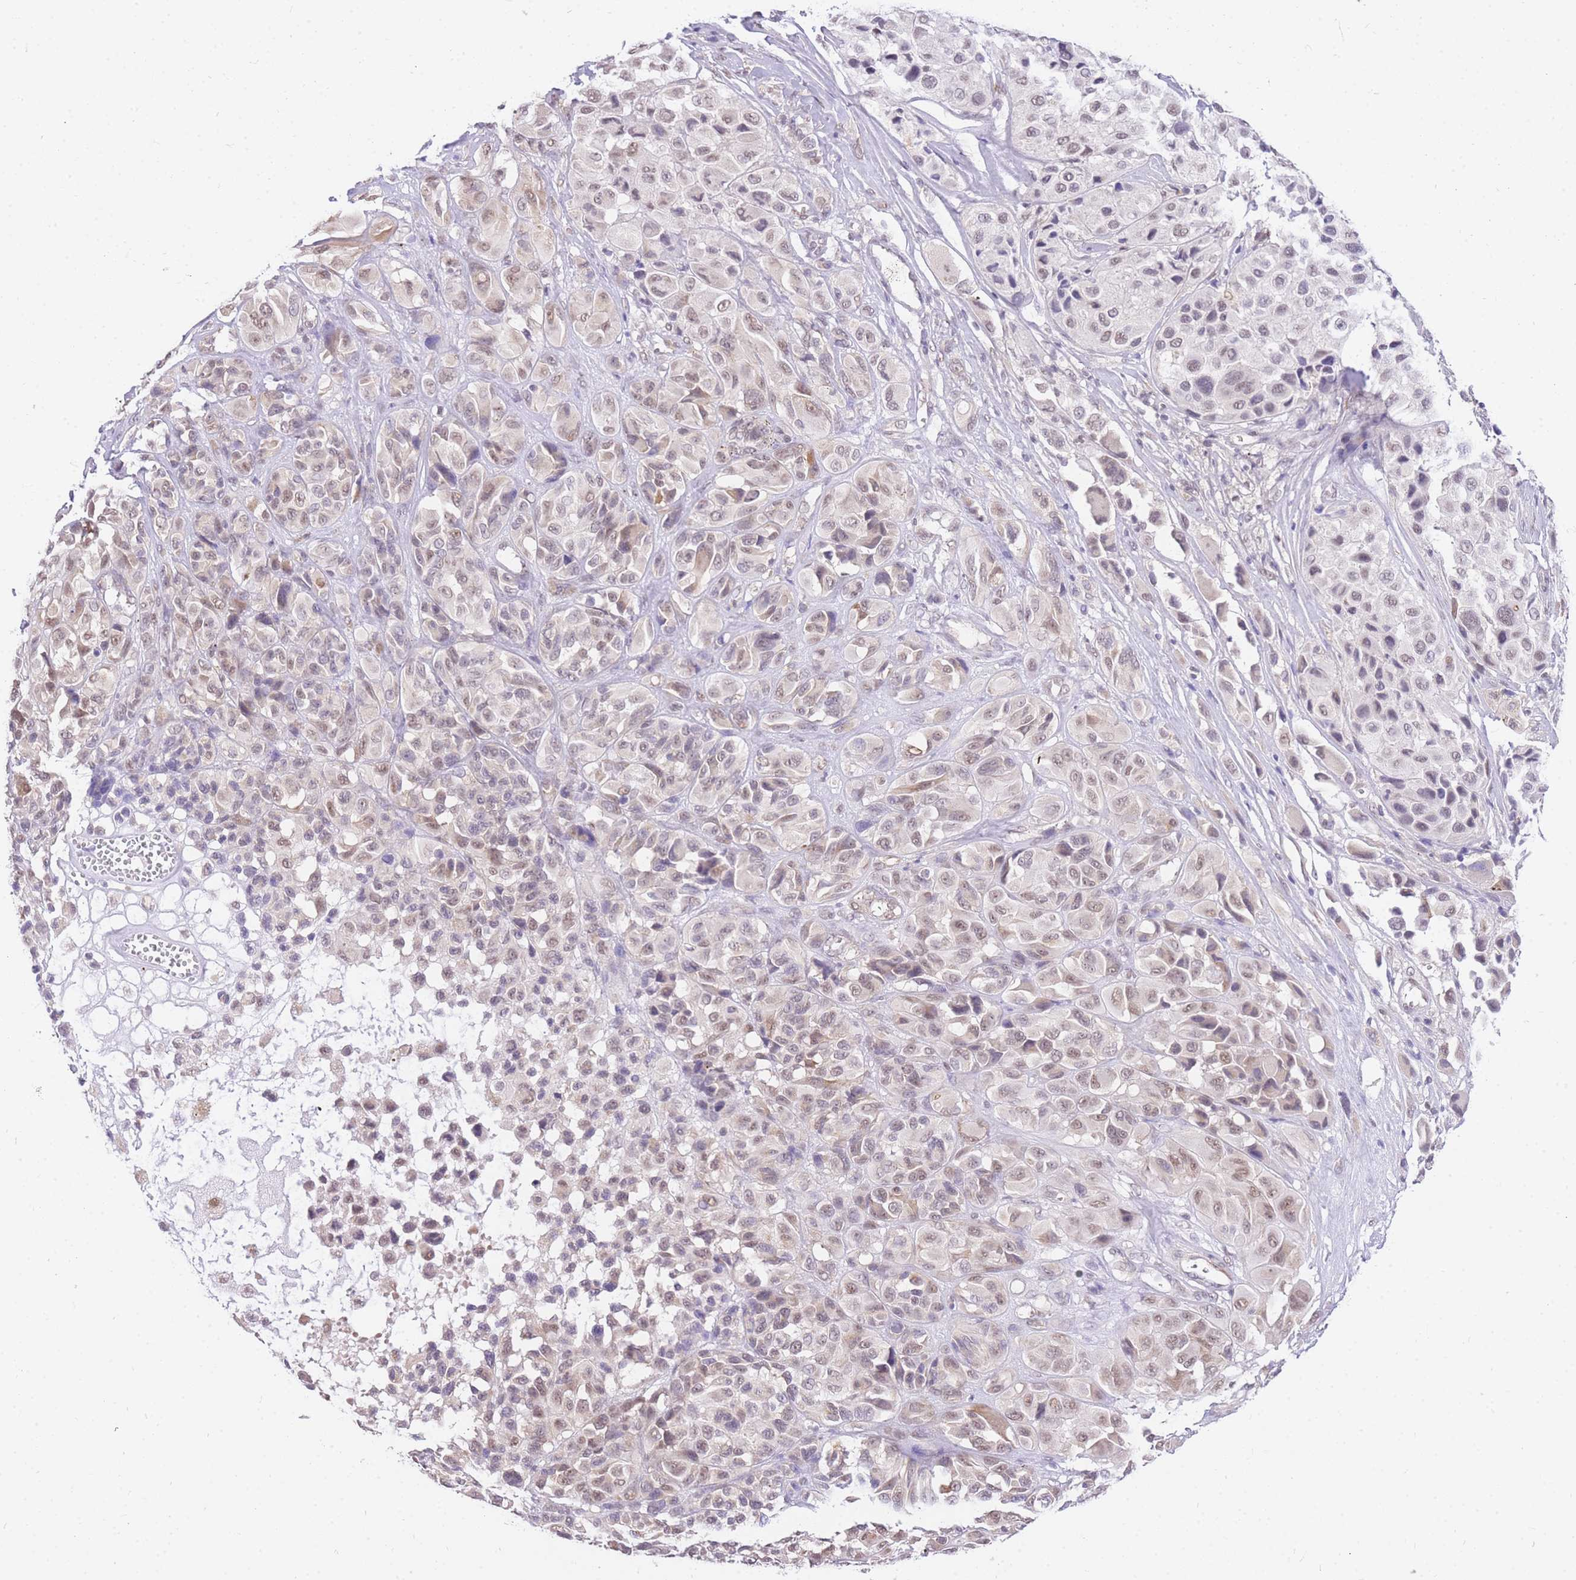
{"staining": {"intensity": "weak", "quantity": "25%-75%", "location": "nuclear"}, "tissue": "melanoma", "cell_type": "Tumor cells", "image_type": "cancer", "snomed": [{"axis": "morphology", "description": "Malignant melanoma, NOS"}, {"axis": "topography", "description": "Skin of trunk"}], "caption": "There is low levels of weak nuclear positivity in tumor cells of melanoma, as demonstrated by immunohistochemical staining (brown color).", "gene": "S100PBP", "patient": {"sex": "male", "age": 71}}